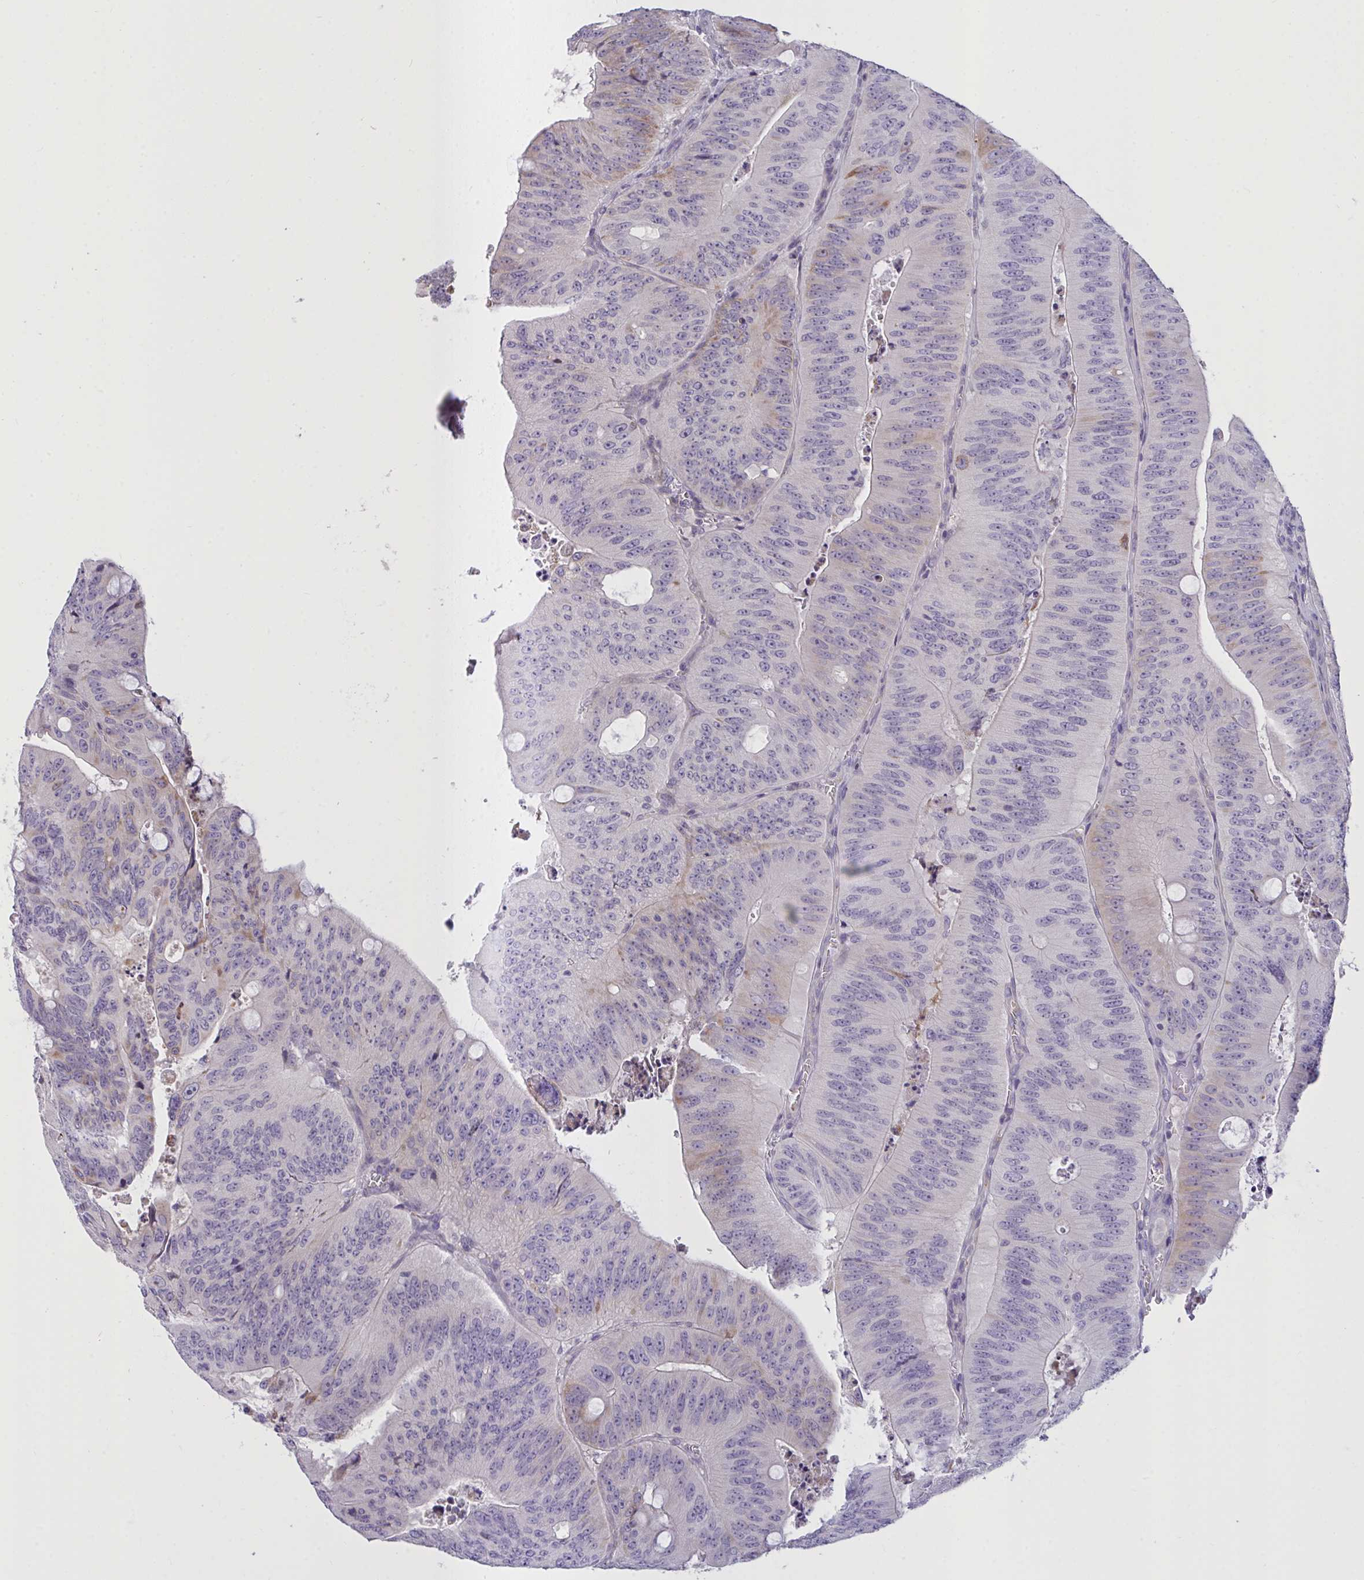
{"staining": {"intensity": "moderate", "quantity": "<25%", "location": "cytoplasmic/membranous"}, "tissue": "colorectal cancer", "cell_type": "Tumor cells", "image_type": "cancer", "snomed": [{"axis": "morphology", "description": "Adenocarcinoma, NOS"}, {"axis": "topography", "description": "Colon"}], "caption": "This is a photomicrograph of immunohistochemistry (IHC) staining of colorectal cancer, which shows moderate staining in the cytoplasmic/membranous of tumor cells.", "gene": "SEMA6B", "patient": {"sex": "male", "age": 62}}